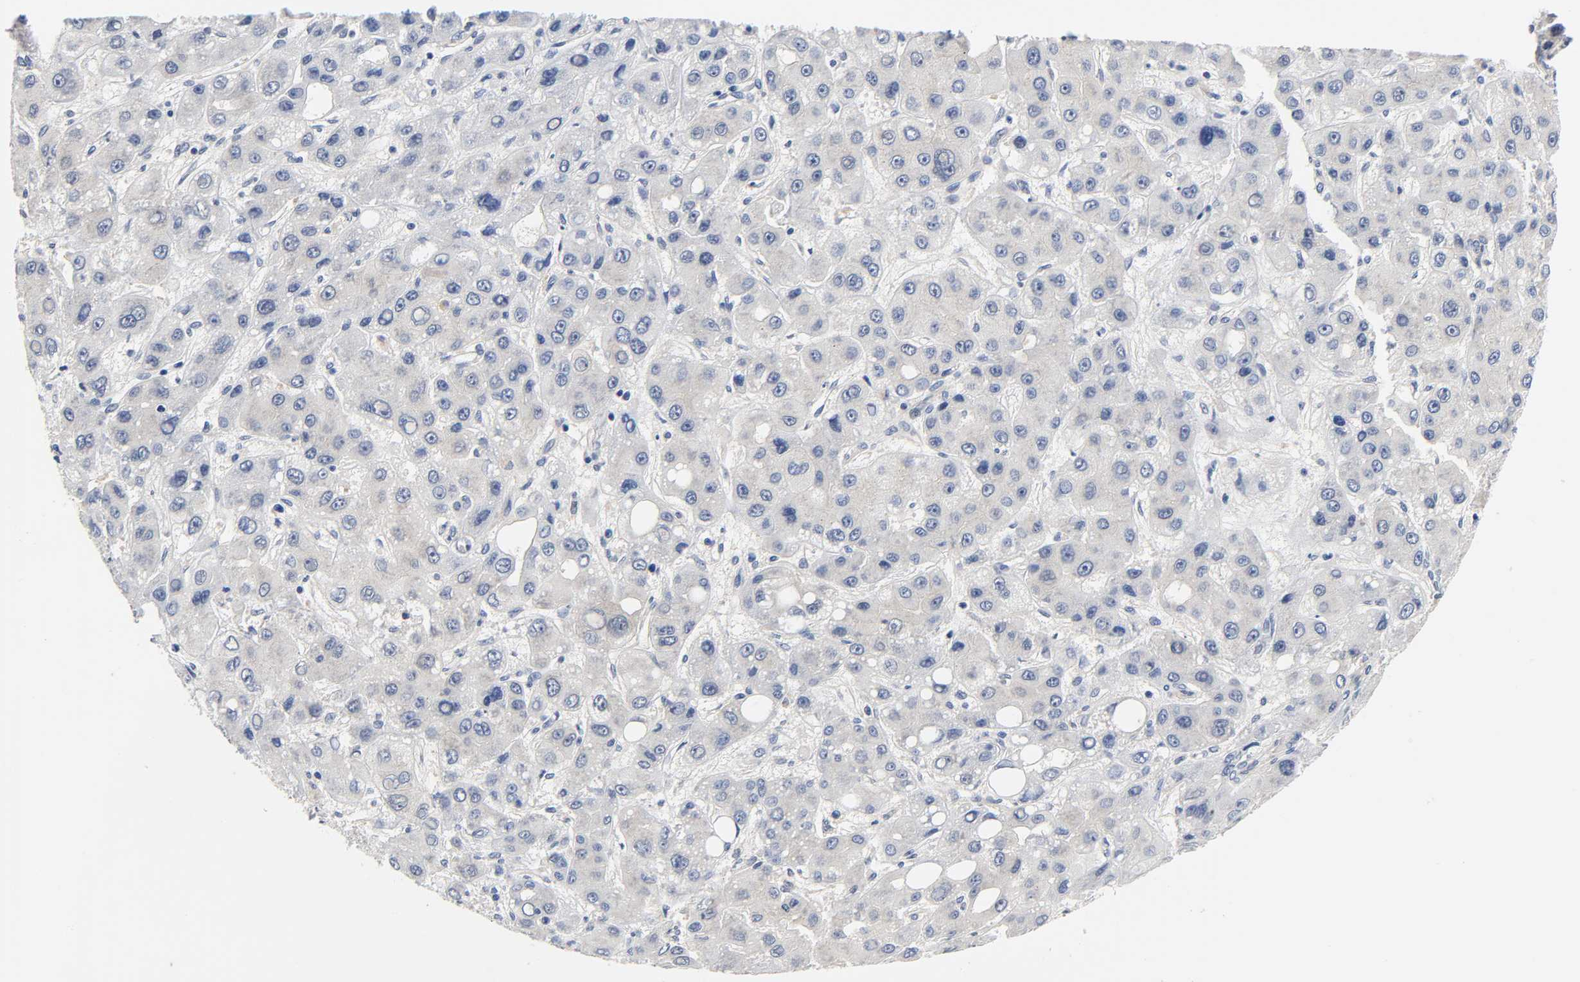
{"staining": {"intensity": "negative", "quantity": "none", "location": "none"}, "tissue": "liver cancer", "cell_type": "Tumor cells", "image_type": "cancer", "snomed": [{"axis": "morphology", "description": "Carcinoma, Hepatocellular, NOS"}, {"axis": "topography", "description": "Liver"}], "caption": "An image of human liver cancer is negative for staining in tumor cells.", "gene": "FYN", "patient": {"sex": "male", "age": 55}}